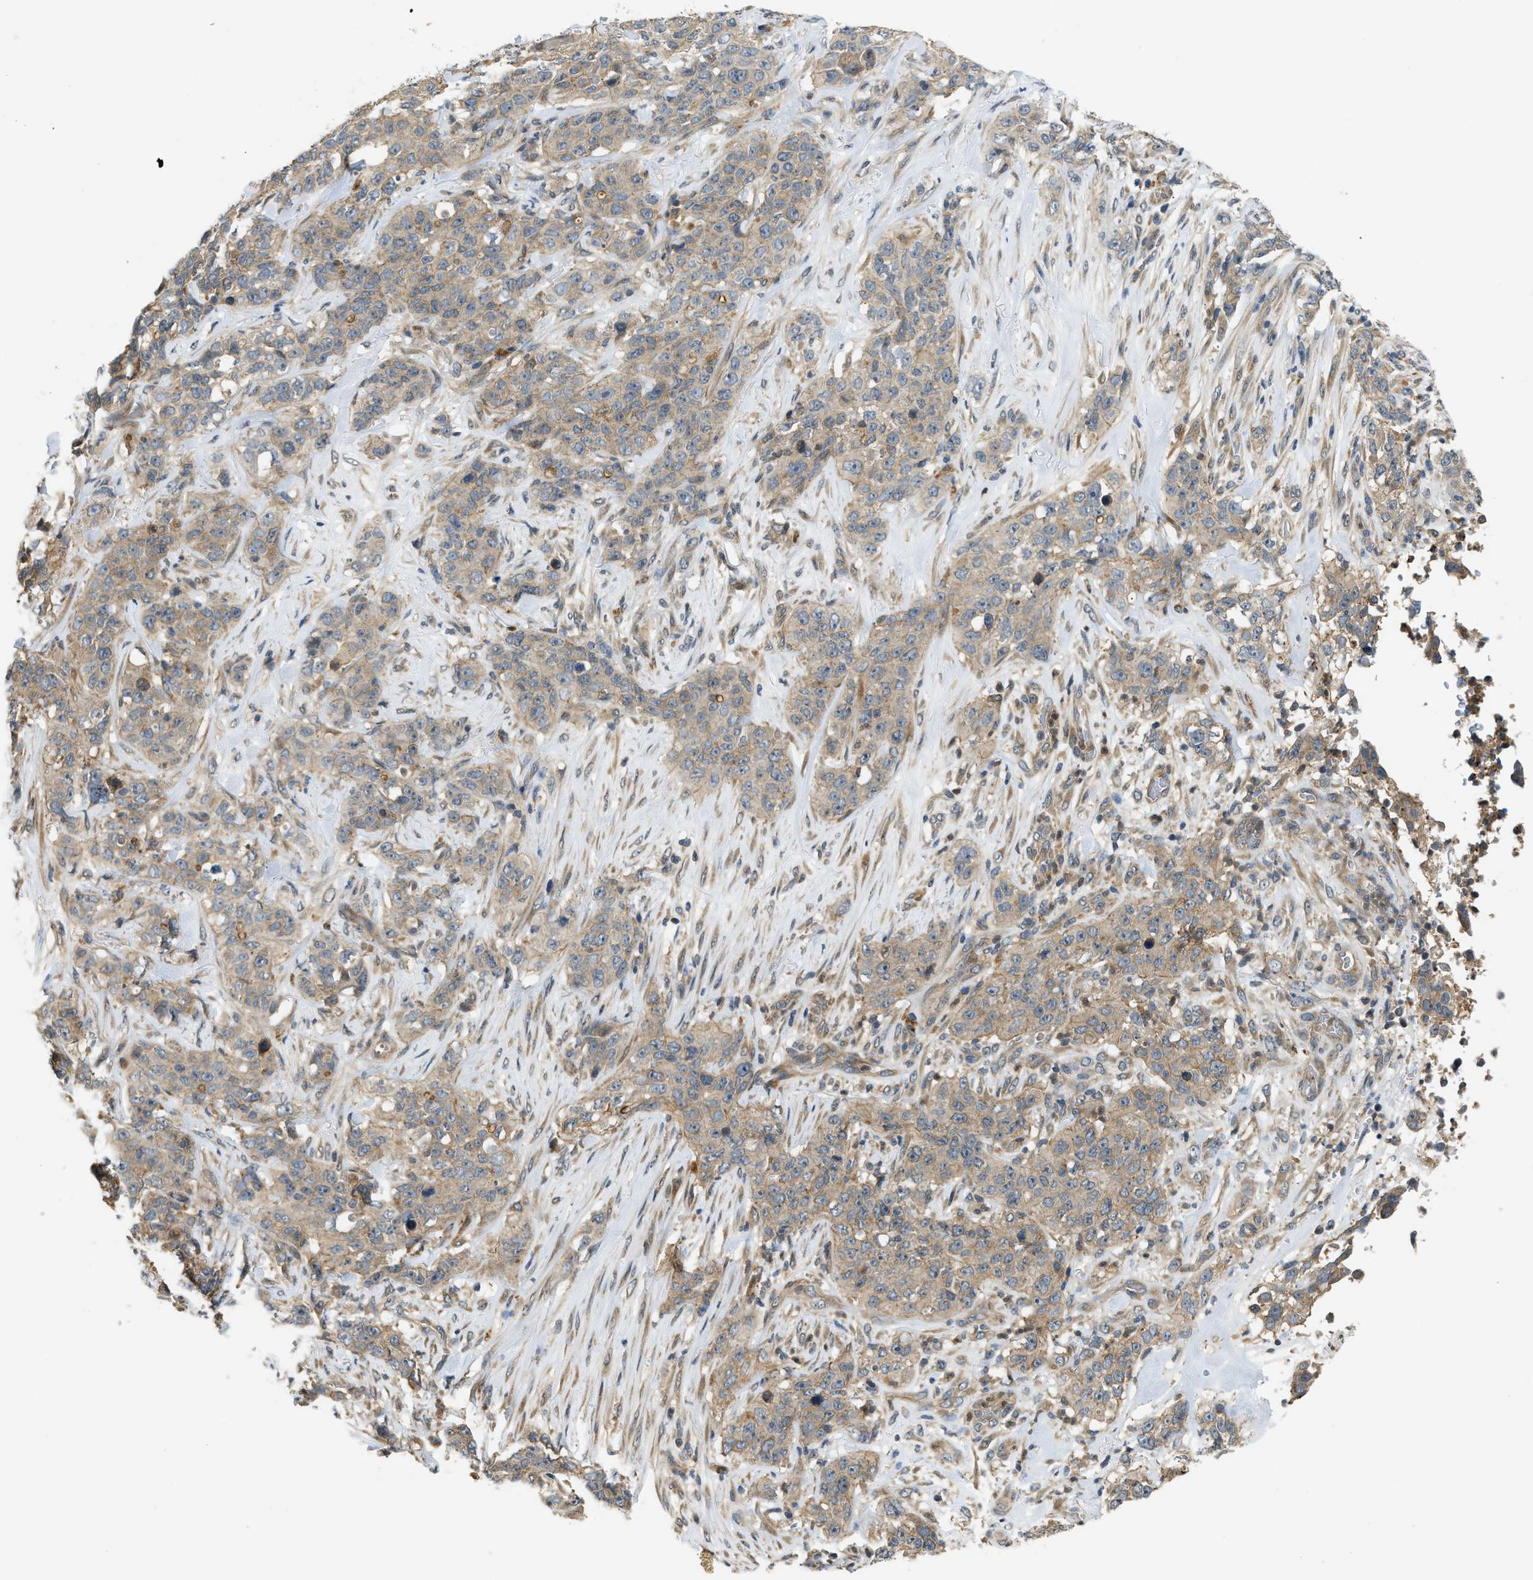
{"staining": {"intensity": "weak", "quantity": ">75%", "location": "cytoplasmic/membranous"}, "tissue": "stomach cancer", "cell_type": "Tumor cells", "image_type": "cancer", "snomed": [{"axis": "morphology", "description": "Adenocarcinoma, NOS"}, {"axis": "topography", "description": "Stomach"}], "caption": "Adenocarcinoma (stomach) was stained to show a protein in brown. There is low levels of weak cytoplasmic/membranous expression in approximately >75% of tumor cells. (DAB IHC with brightfield microscopy, high magnification).", "gene": "ADCY8", "patient": {"sex": "male", "age": 48}}